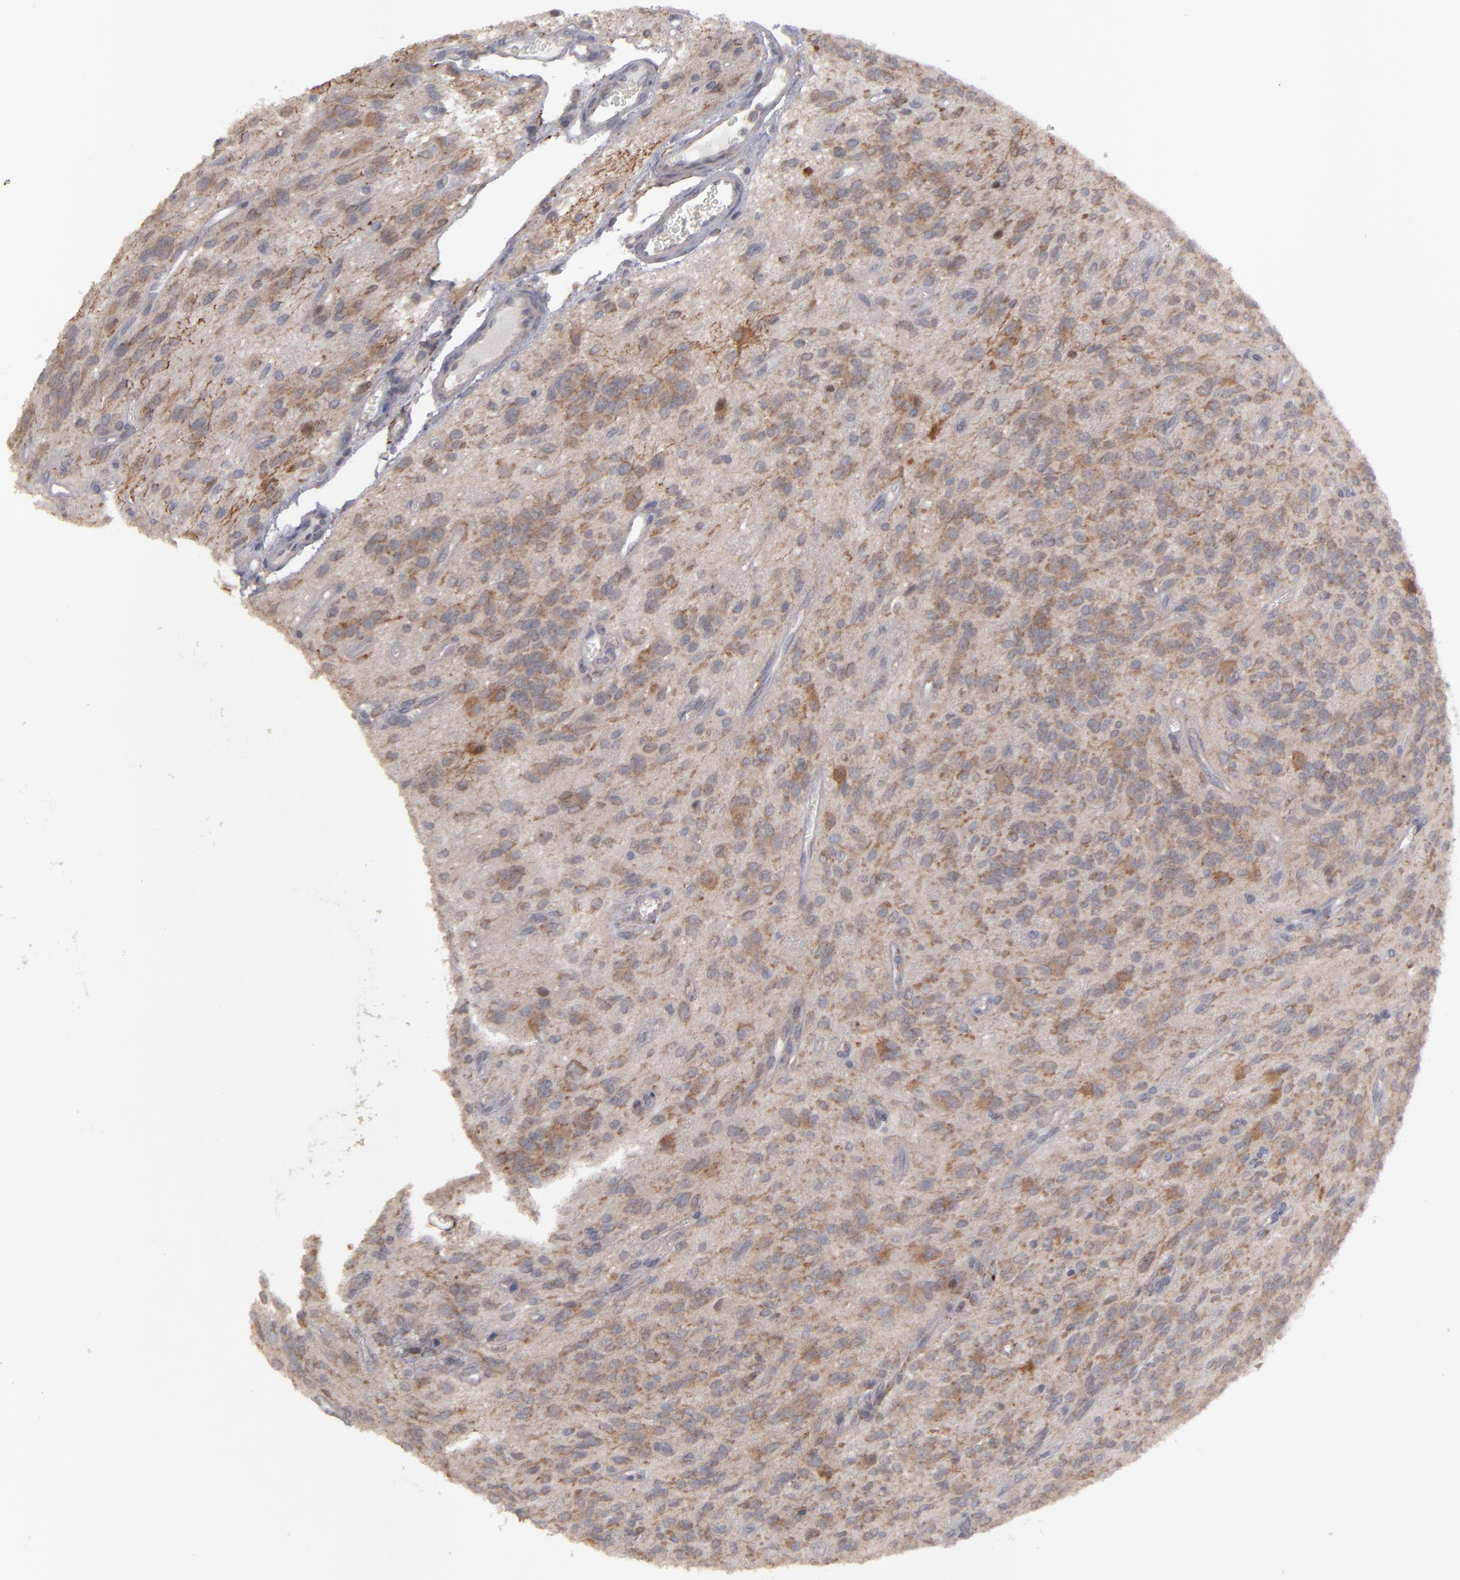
{"staining": {"intensity": "moderate", "quantity": ">75%", "location": "cytoplasmic/membranous"}, "tissue": "glioma", "cell_type": "Tumor cells", "image_type": "cancer", "snomed": [{"axis": "morphology", "description": "Glioma, malignant, Low grade"}, {"axis": "topography", "description": "Brain"}], "caption": "This is a histology image of immunohistochemistry staining of malignant low-grade glioma, which shows moderate positivity in the cytoplasmic/membranous of tumor cells.", "gene": "SND1", "patient": {"sex": "female", "age": 15}}